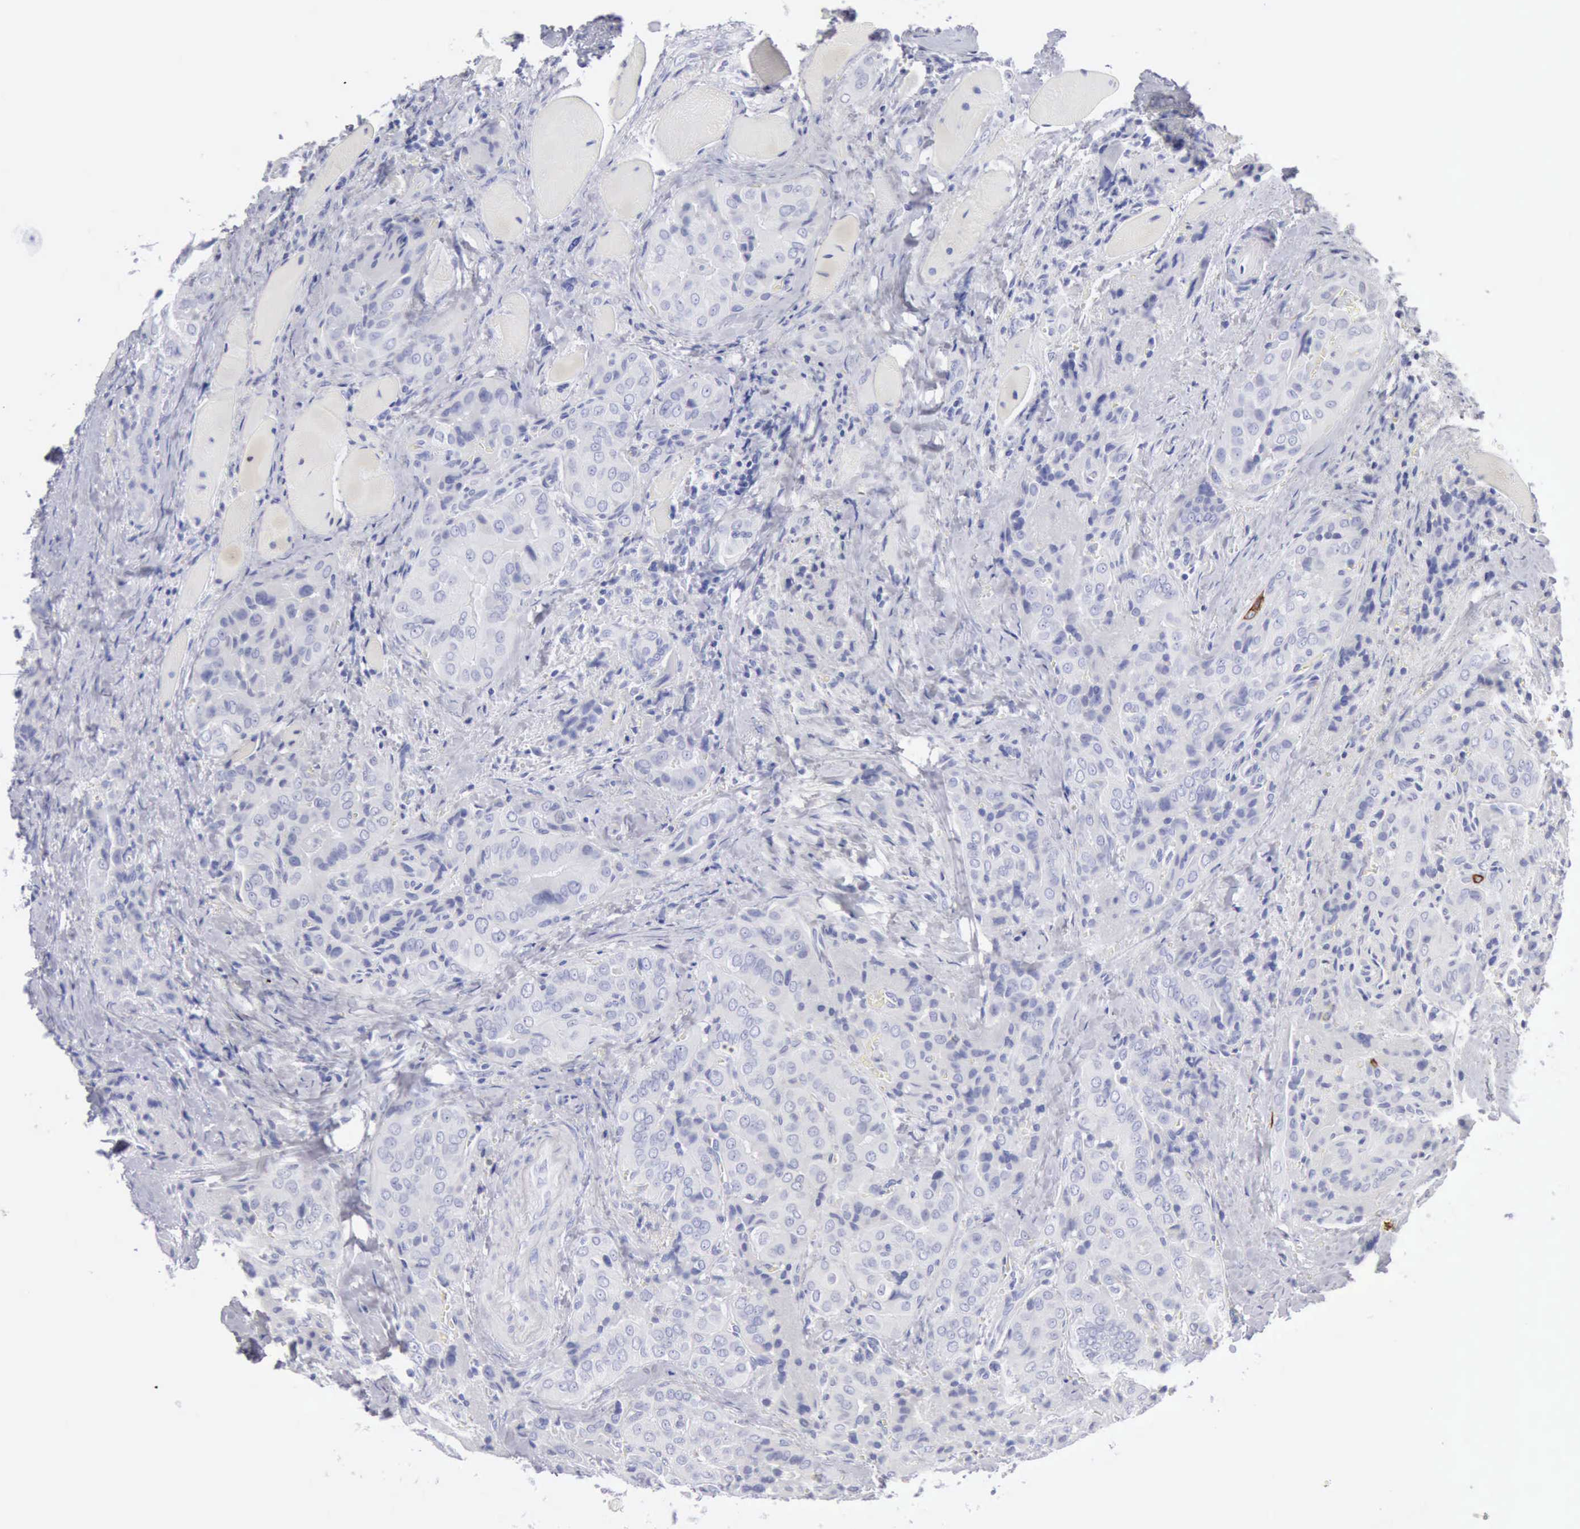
{"staining": {"intensity": "negative", "quantity": "none", "location": "none"}, "tissue": "thyroid cancer", "cell_type": "Tumor cells", "image_type": "cancer", "snomed": [{"axis": "morphology", "description": "Papillary adenocarcinoma, NOS"}, {"axis": "topography", "description": "Thyroid gland"}], "caption": "IHC photomicrograph of thyroid papillary adenocarcinoma stained for a protein (brown), which displays no positivity in tumor cells.", "gene": "KRT5", "patient": {"sex": "female", "age": 71}}